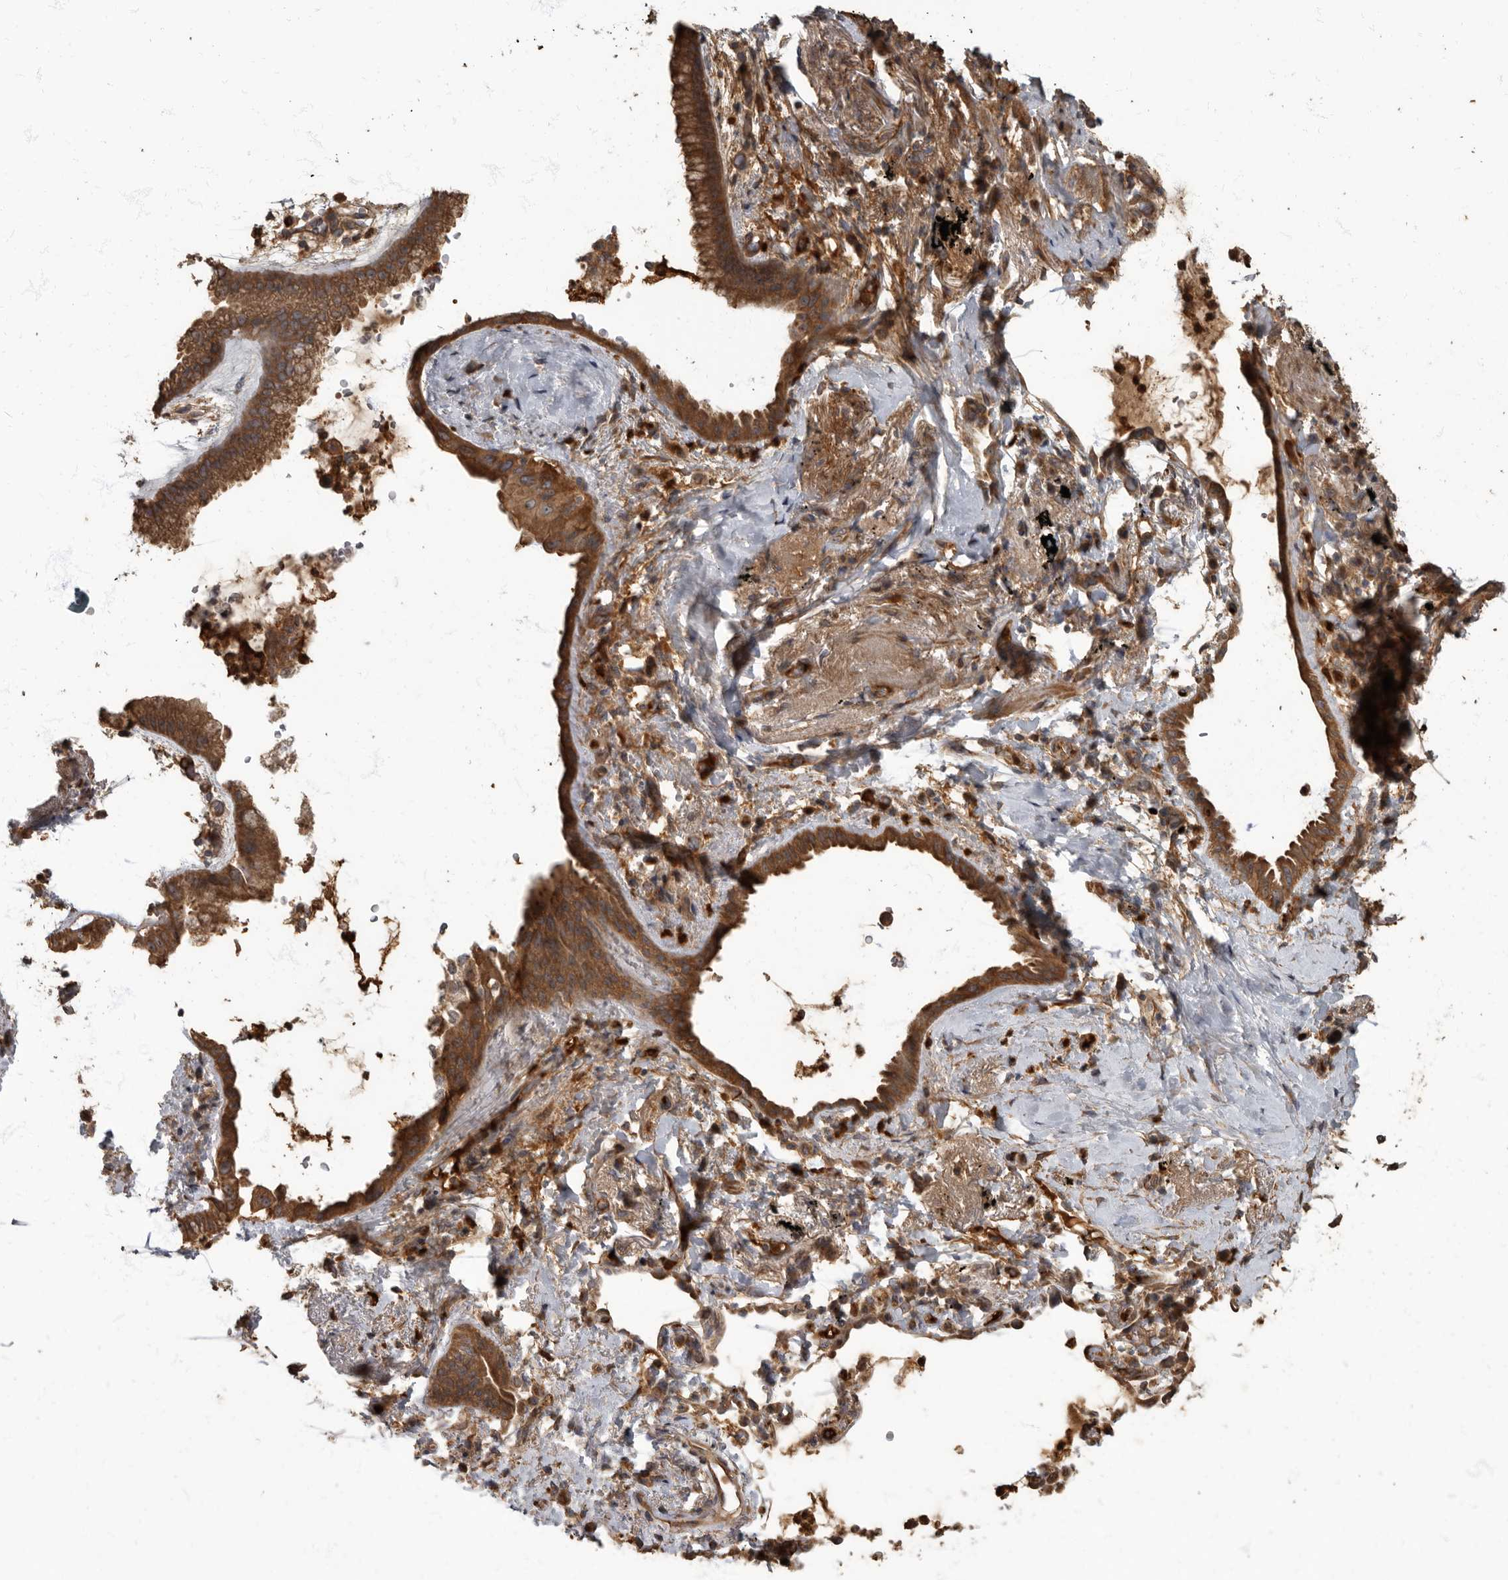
{"staining": {"intensity": "strong", "quantity": ">75%", "location": "cytoplasmic/membranous"}, "tissue": "lung cancer", "cell_type": "Tumor cells", "image_type": "cancer", "snomed": [{"axis": "morphology", "description": "Adenocarcinoma, NOS"}, {"axis": "topography", "description": "Lung"}], "caption": "The immunohistochemical stain shows strong cytoplasmic/membranous positivity in tumor cells of lung cancer (adenocarcinoma) tissue.", "gene": "DAAM1", "patient": {"sex": "female", "age": 70}}